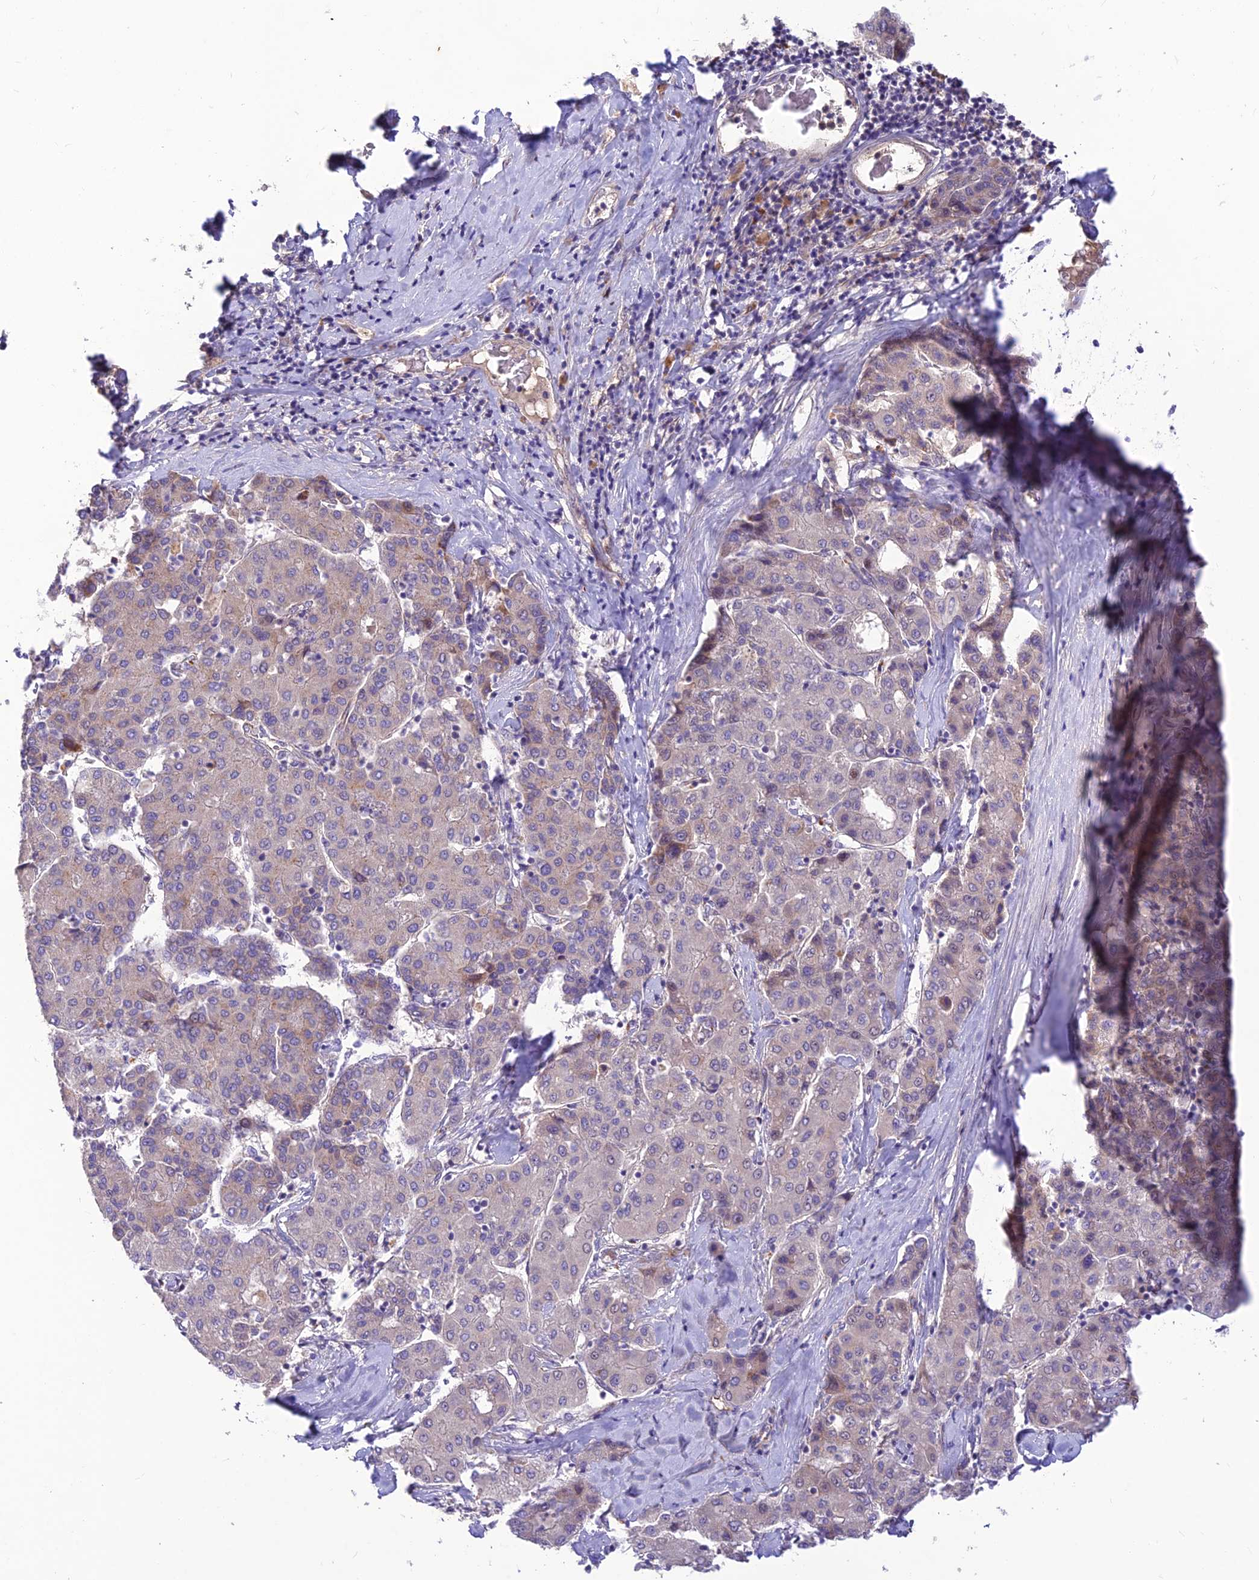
{"staining": {"intensity": "negative", "quantity": "none", "location": "none"}, "tissue": "liver cancer", "cell_type": "Tumor cells", "image_type": "cancer", "snomed": [{"axis": "morphology", "description": "Carcinoma, Hepatocellular, NOS"}, {"axis": "topography", "description": "Liver"}], "caption": "The immunohistochemistry histopathology image has no significant positivity in tumor cells of liver hepatocellular carcinoma tissue.", "gene": "ST8SIA5", "patient": {"sex": "male", "age": 65}}